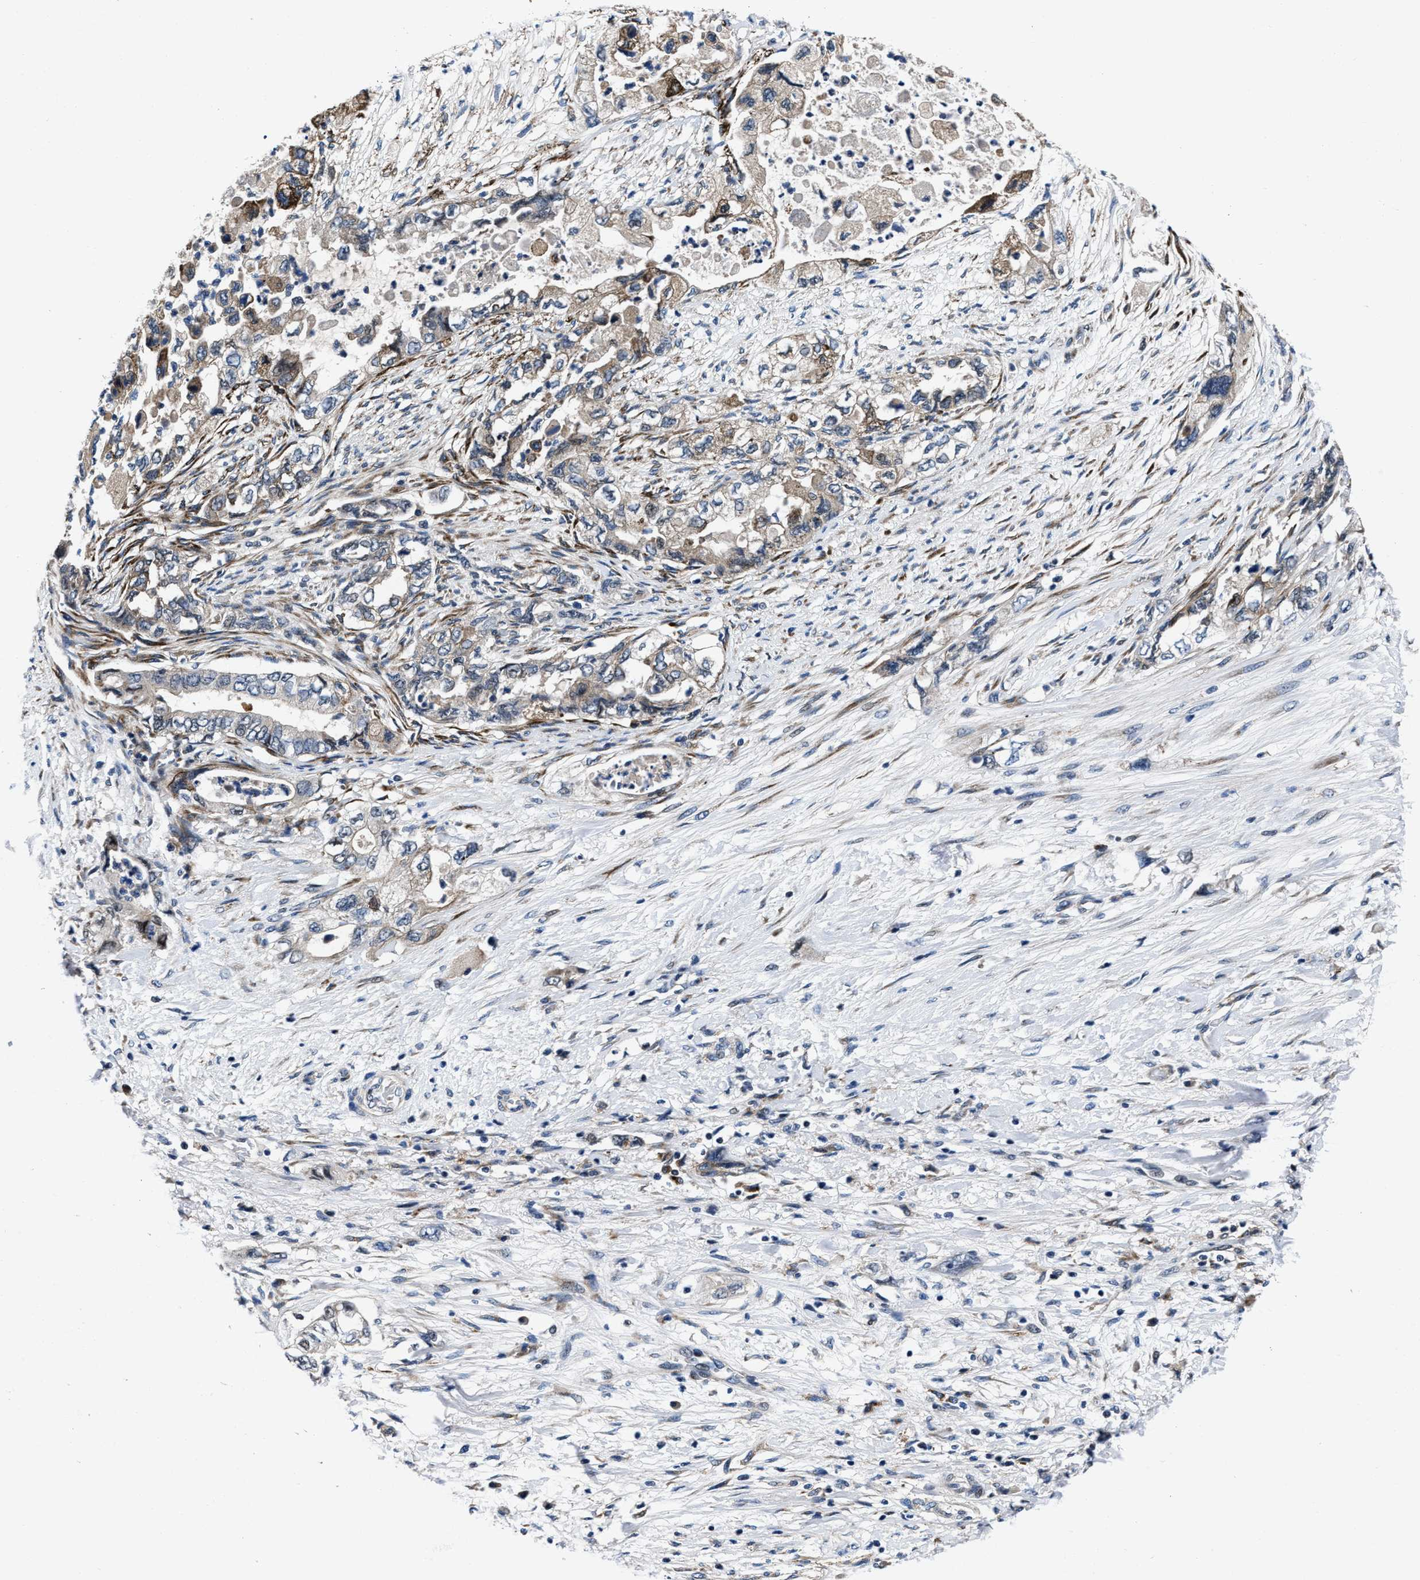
{"staining": {"intensity": "moderate", "quantity": "<25%", "location": "cytoplasmic/membranous"}, "tissue": "pancreatic cancer", "cell_type": "Tumor cells", "image_type": "cancer", "snomed": [{"axis": "morphology", "description": "Adenocarcinoma, NOS"}, {"axis": "topography", "description": "Pancreas"}], "caption": "The micrograph exhibits a brown stain indicating the presence of a protein in the cytoplasmic/membranous of tumor cells in pancreatic adenocarcinoma.", "gene": "C2orf66", "patient": {"sex": "female", "age": 73}}